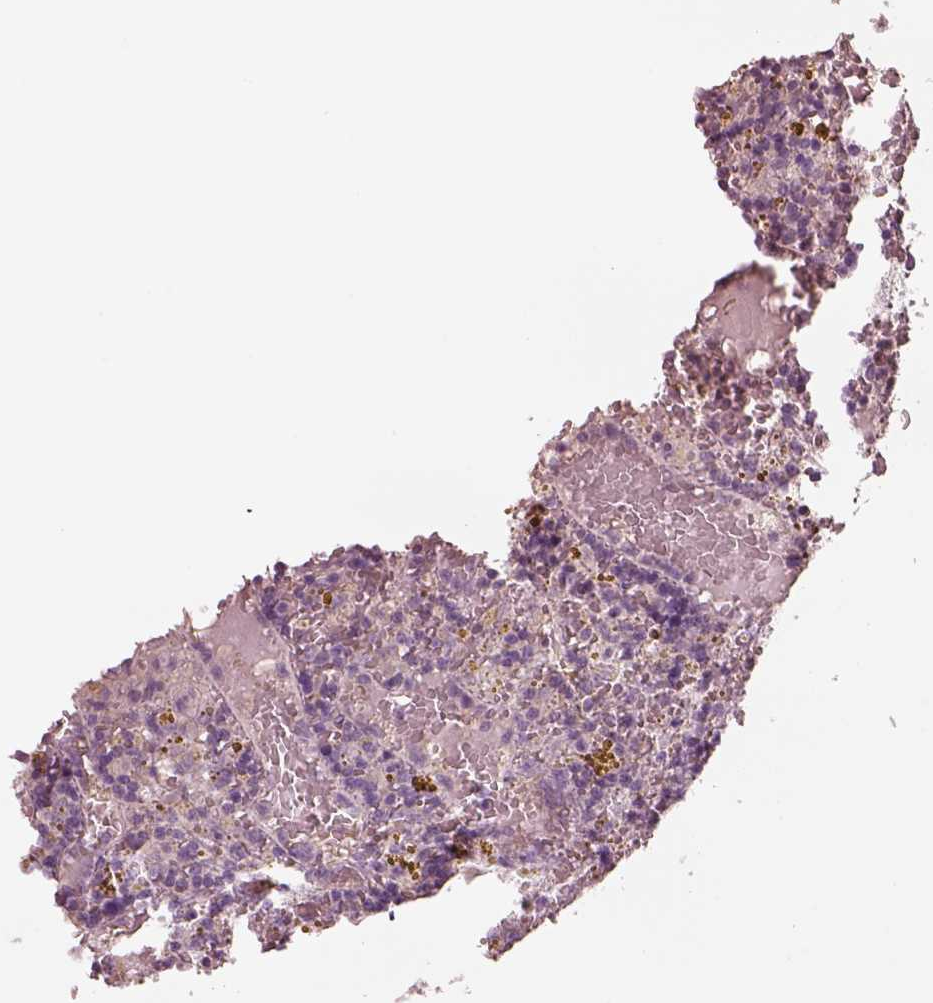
{"staining": {"intensity": "negative", "quantity": "none", "location": "none"}, "tissue": "lymphoma", "cell_type": "Tumor cells", "image_type": "cancer", "snomed": [{"axis": "morphology", "description": "Malignant lymphoma, non-Hodgkin's type, Low grade"}, {"axis": "topography", "description": "Spleen"}], "caption": "High magnification brightfield microscopy of malignant lymphoma, non-Hodgkin's type (low-grade) stained with DAB (3,3'-diaminobenzidine) (brown) and counterstained with hematoxylin (blue): tumor cells show no significant staining. (Stains: DAB (3,3'-diaminobenzidine) IHC with hematoxylin counter stain, Microscopy: brightfield microscopy at high magnification).", "gene": "DNAAF9", "patient": {"sex": "female", "age": 65}}